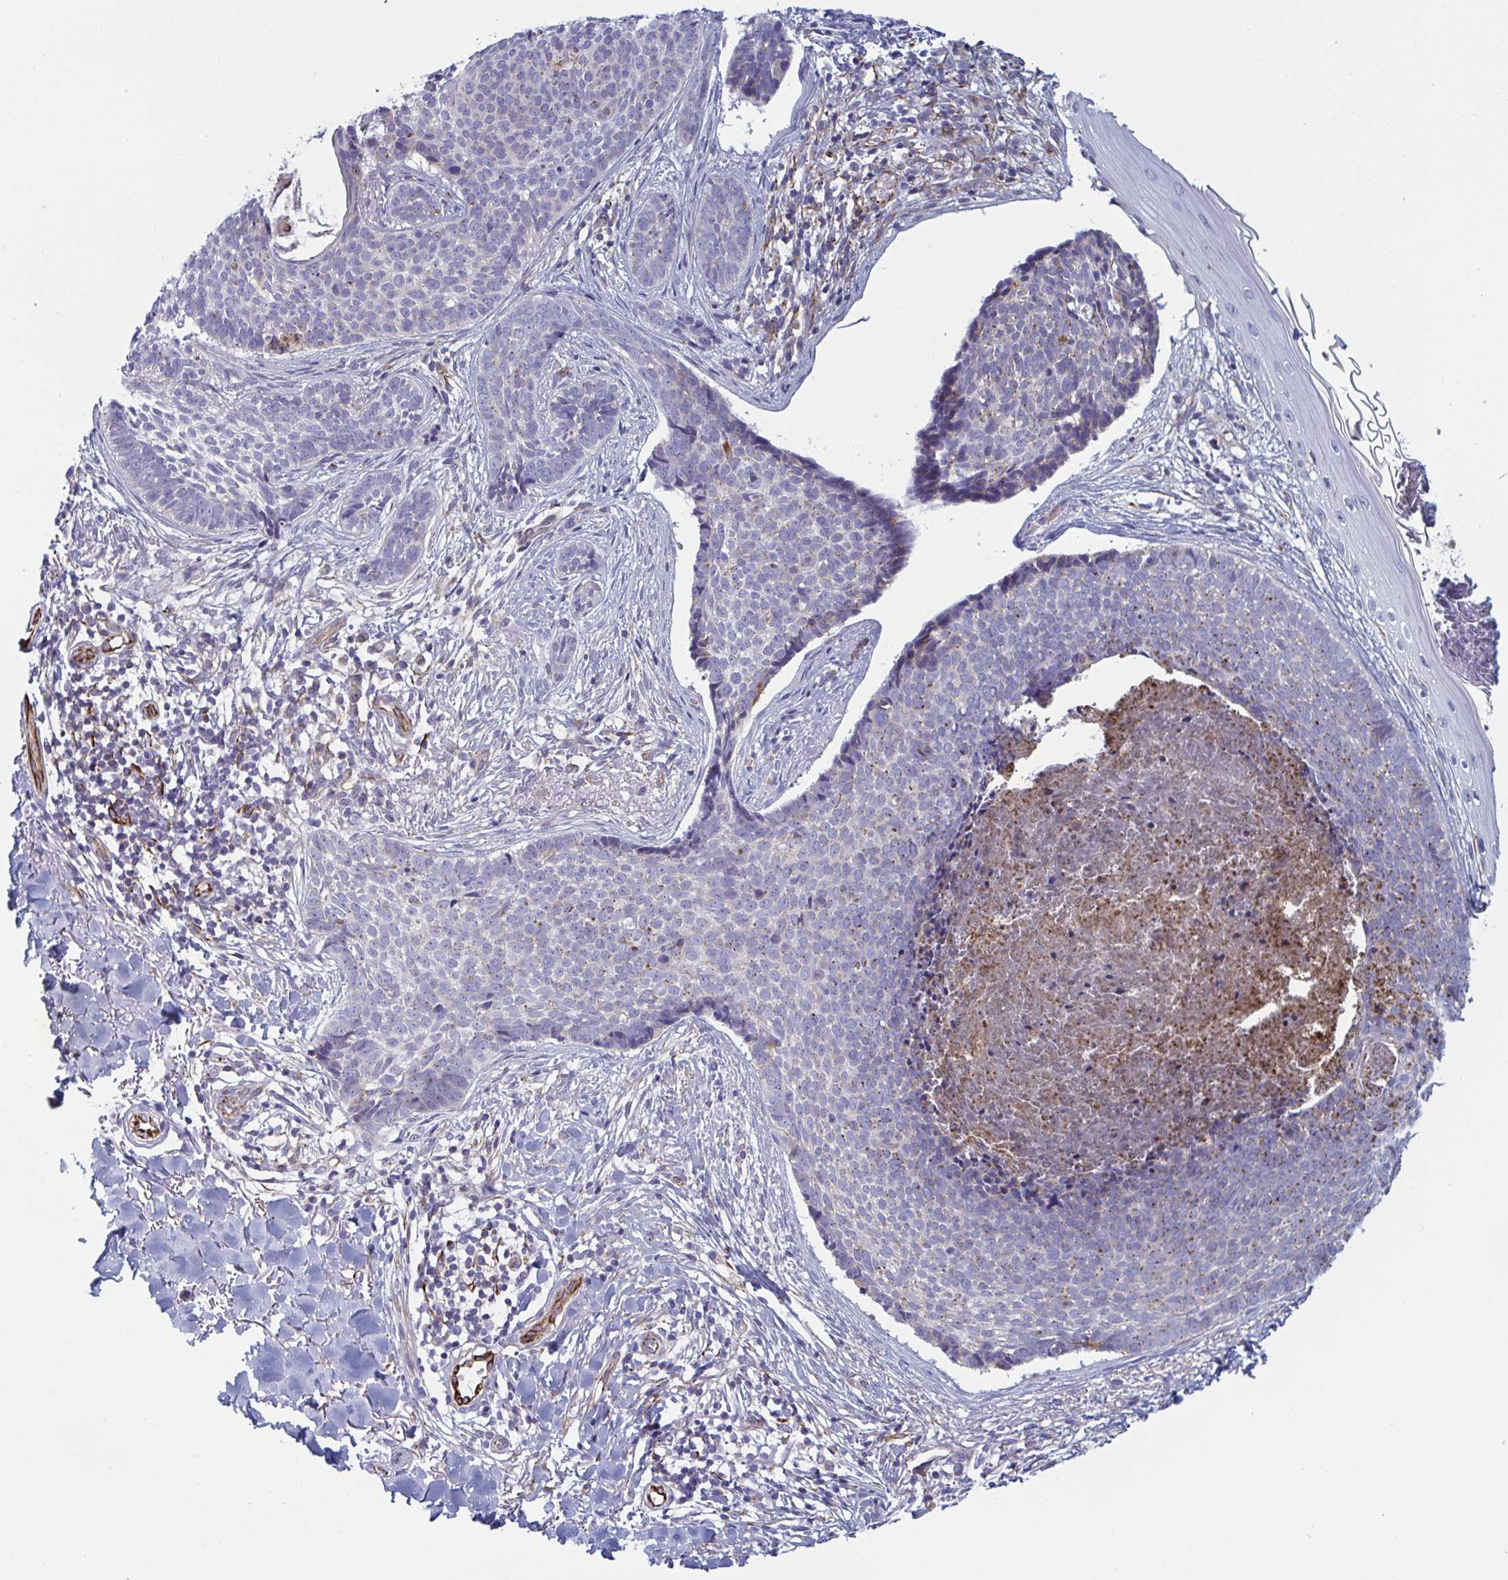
{"staining": {"intensity": "weak", "quantity": "<25%", "location": "cytoplasmic/membranous"}, "tissue": "skin cancer", "cell_type": "Tumor cells", "image_type": "cancer", "snomed": [{"axis": "morphology", "description": "Basal cell carcinoma"}, {"axis": "topography", "description": "Skin"}, {"axis": "topography", "description": "Skin of back"}], "caption": "DAB (3,3'-diaminobenzidine) immunohistochemical staining of skin basal cell carcinoma shows no significant staining in tumor cells.", "gene": "SLC9A6", "patient": {"sex": "male", "age": 81}}